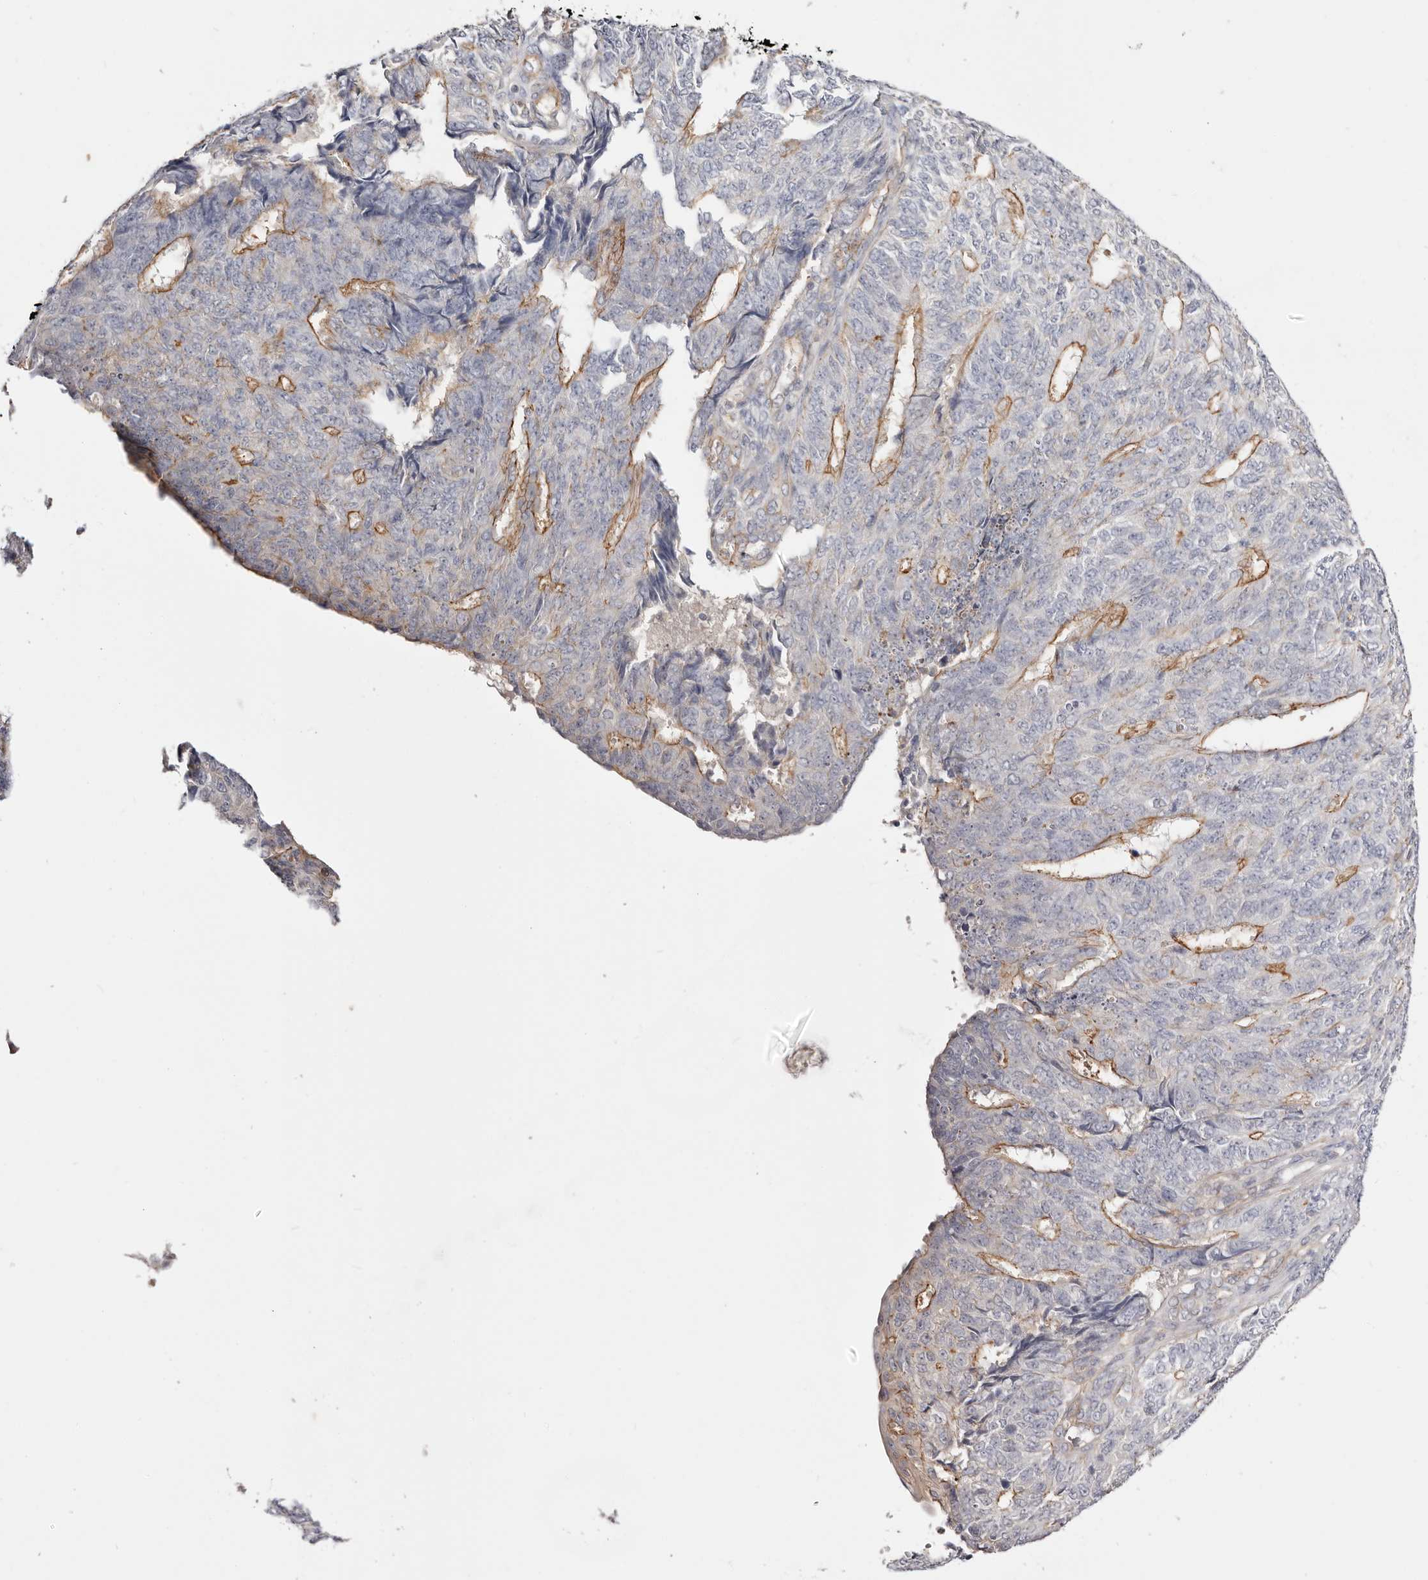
{"staining": {"intensity": "moderate", "quantity": "25%-75%", "location": "cytoplasmic/membranous"}, "tissue": "endometrial cancer", "cell_type": "Tumor cells", "image_type": "cancer", "snomed": [{"axis": "morphology", "description": "Adenocarcinoma, NOS"}, {"axis": "topography", "description": "Endometrium"}], "caption": "IHC photomicrograph of adenocarcinoma (endometrial) stained for a protein (brown), which exhibits medium levels of moderate cytoplasmic/membranous staining in about 25%-75% of tumor cells.", "gene": "SLC35B2", "patient": {"sex": "female", "age": 32}}